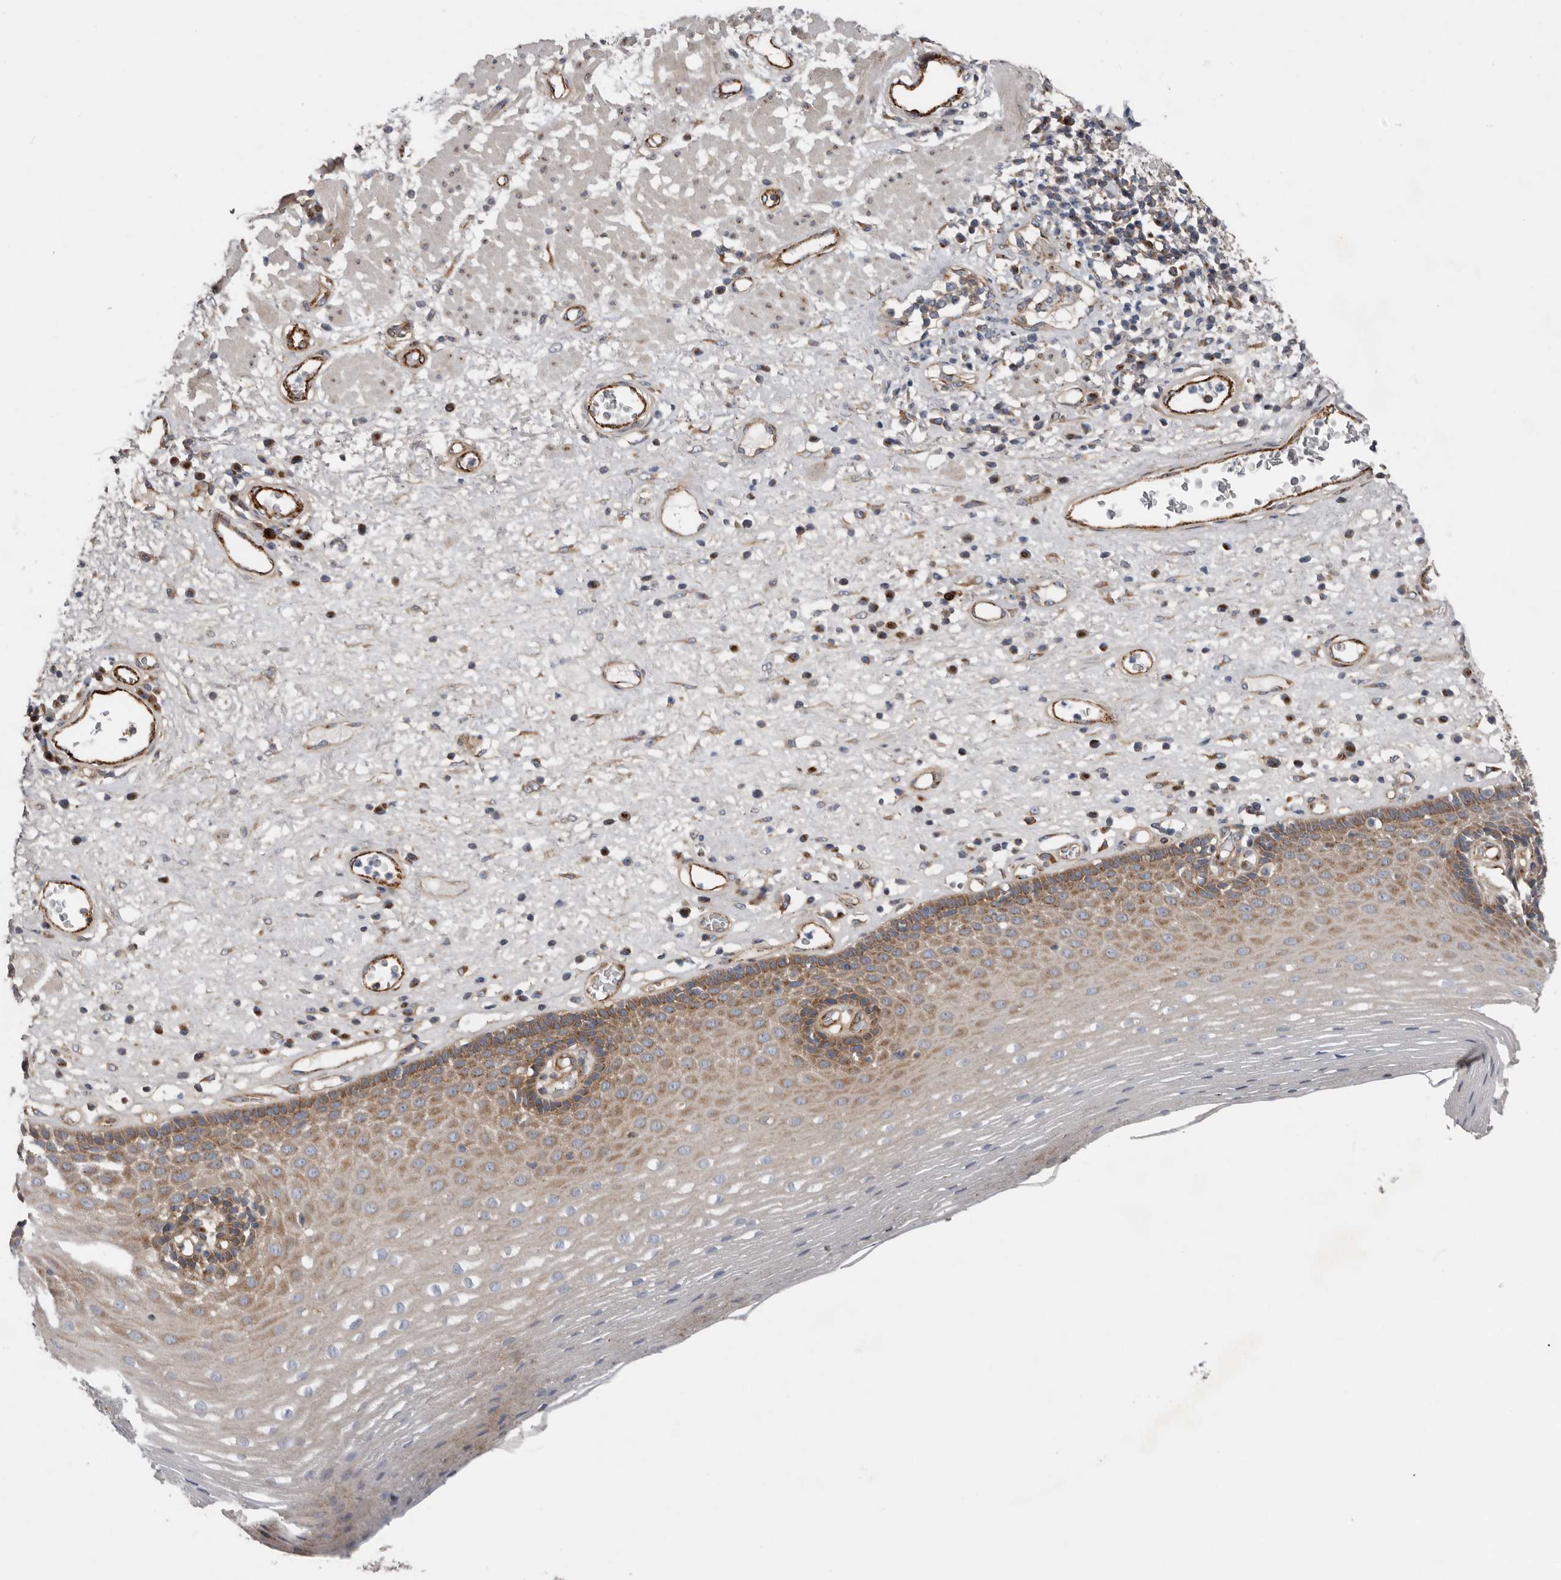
{"staining": {"intensity": "moderate", "quantity": ">75%", "location": "cytoplasmic/membranous"}, "tissue": "esophagus", "cell_type": "Squamous epithelial cells", "image_type": "normal", "snomed": [{"axis": "morphology", "description": "Normal tissue, NOS"}, {"axis": "morphology", "description": "Adenocarcinoma, NOS"}, {"axis": "topography", "description": "Esophagus"}], "caption": "A brown stain labels moderate cytoplasmic/membranous positivity of a protein in squamous epithelial cells of normal human esophagus.", "gene": "LUZP1", "patient": {"sex": "male", "age": 62}}